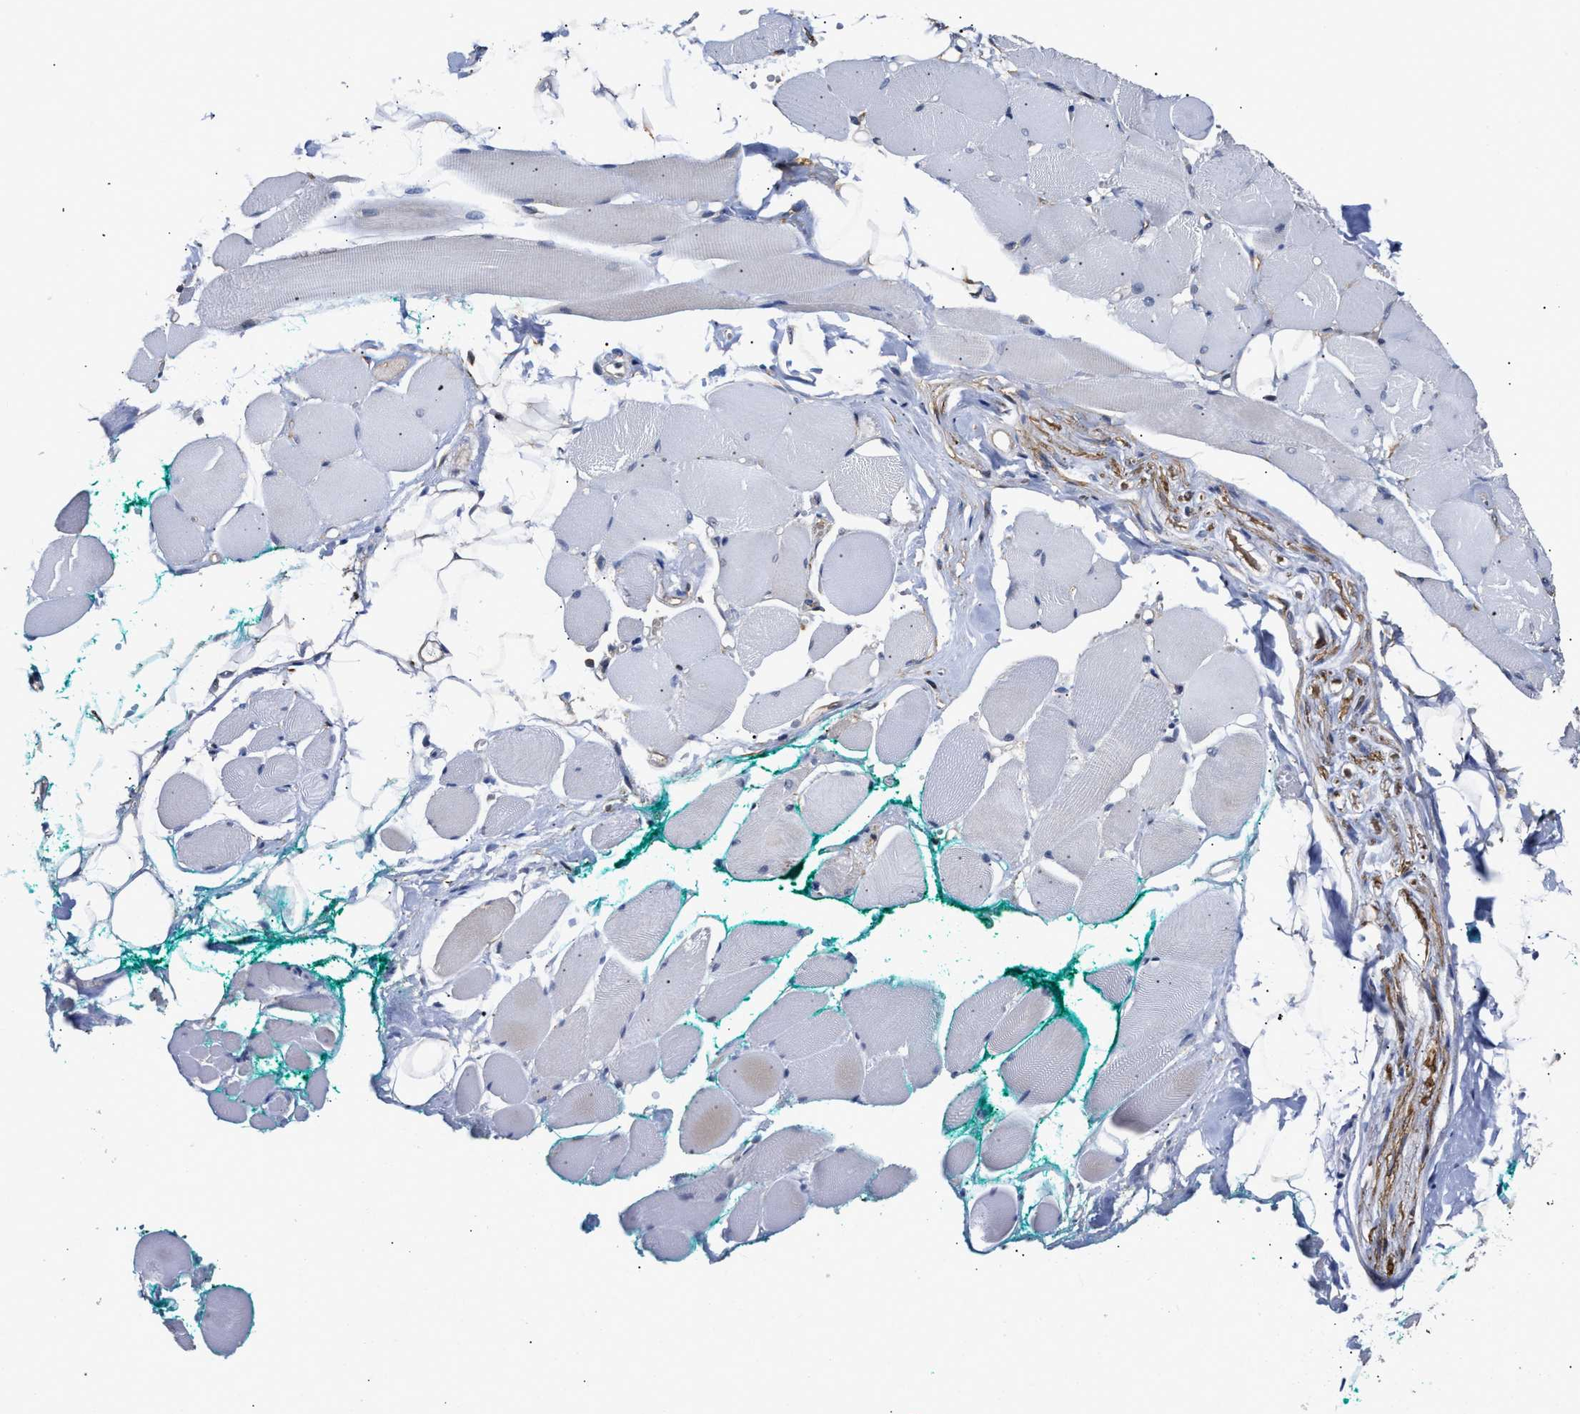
{"staining": {"intensity": "weak", "quantity": "<25%", "location": "cytoplasmic/membranous"}, "tissue": "skeletal muscle", "cell_type": "Myocytes", "image_type": "normal", "snomed": [{"axis": "morphology", "description": "Normal tissue, NOS"}, {"axis": "topography", "description": "Skeletal muscle"}, {"axis": "topography", "description": "Peripheral nerve tissue"}], "caption": "An immunohistochemistry micrograph of normal skeletal muscle is shown. There is no staining in myocytes of skeletal muscle.", "gene": "AHNAK2", "patient": {"sex": "female", "age": 84}}